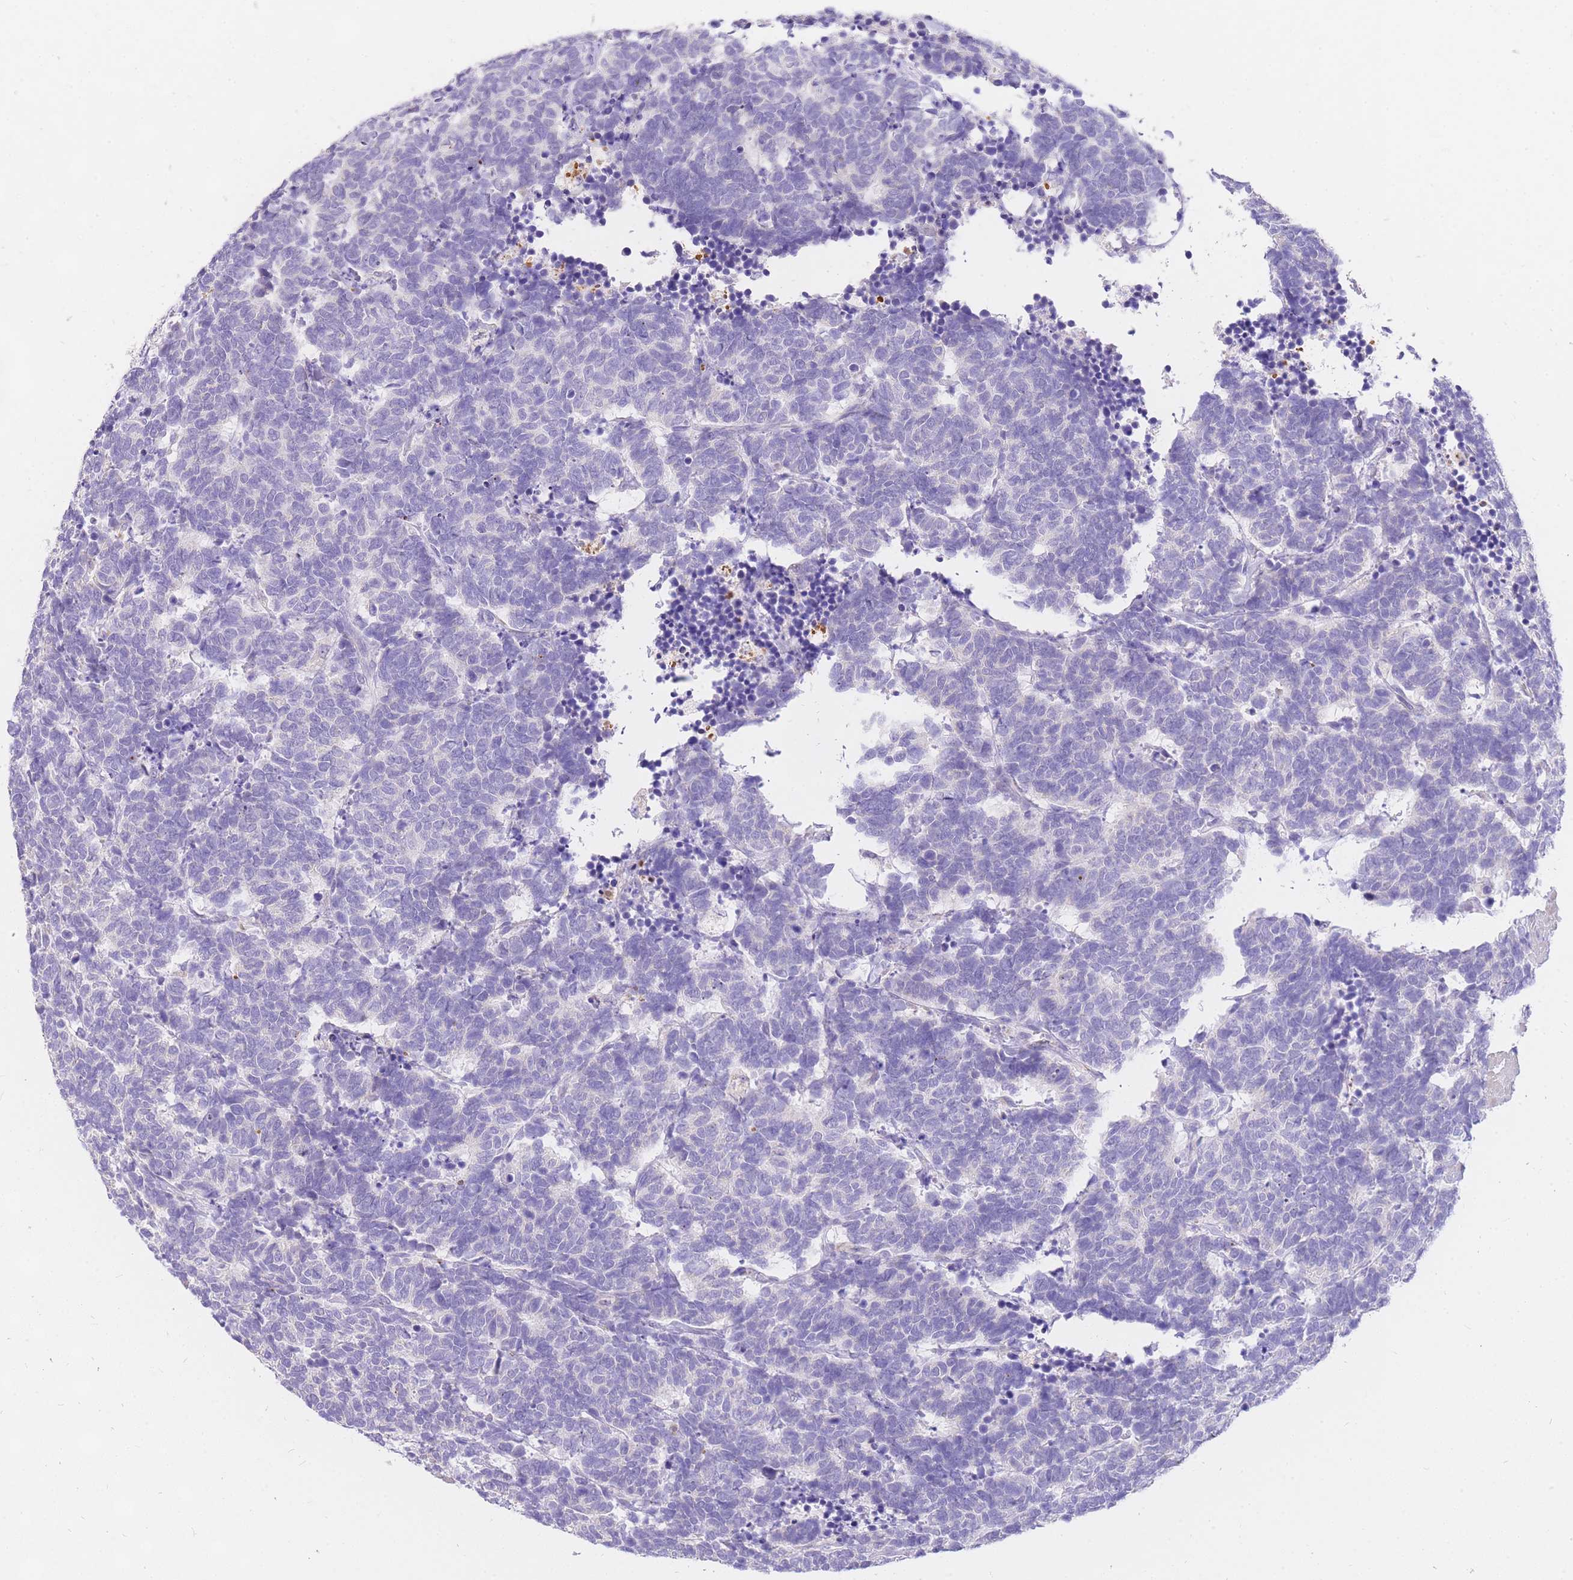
{"staining": {"intensity": "negative", "quantity": "none", "location": "none"}, "tissue": "carcinoid", "cell_type": "Tumor cells", "image_type": "cancer", "snomed": [{"axis": "morphology", "description": "Carcinoma, NOS"}, {"axis": "morphology", "description": "Carcinoid, malignant, NOS"}, {"axis": "topography", "description": "Urinary bladder"}], "caption": "Immunohistochemistry of carcinoma exhibits no expression in tumor cells. (Brightfield microscopy of DAB immunohistochemistry (IHC) at high magnification).", "gene": "C2orf88", "patient": {"sex": "male", "age": 57}}